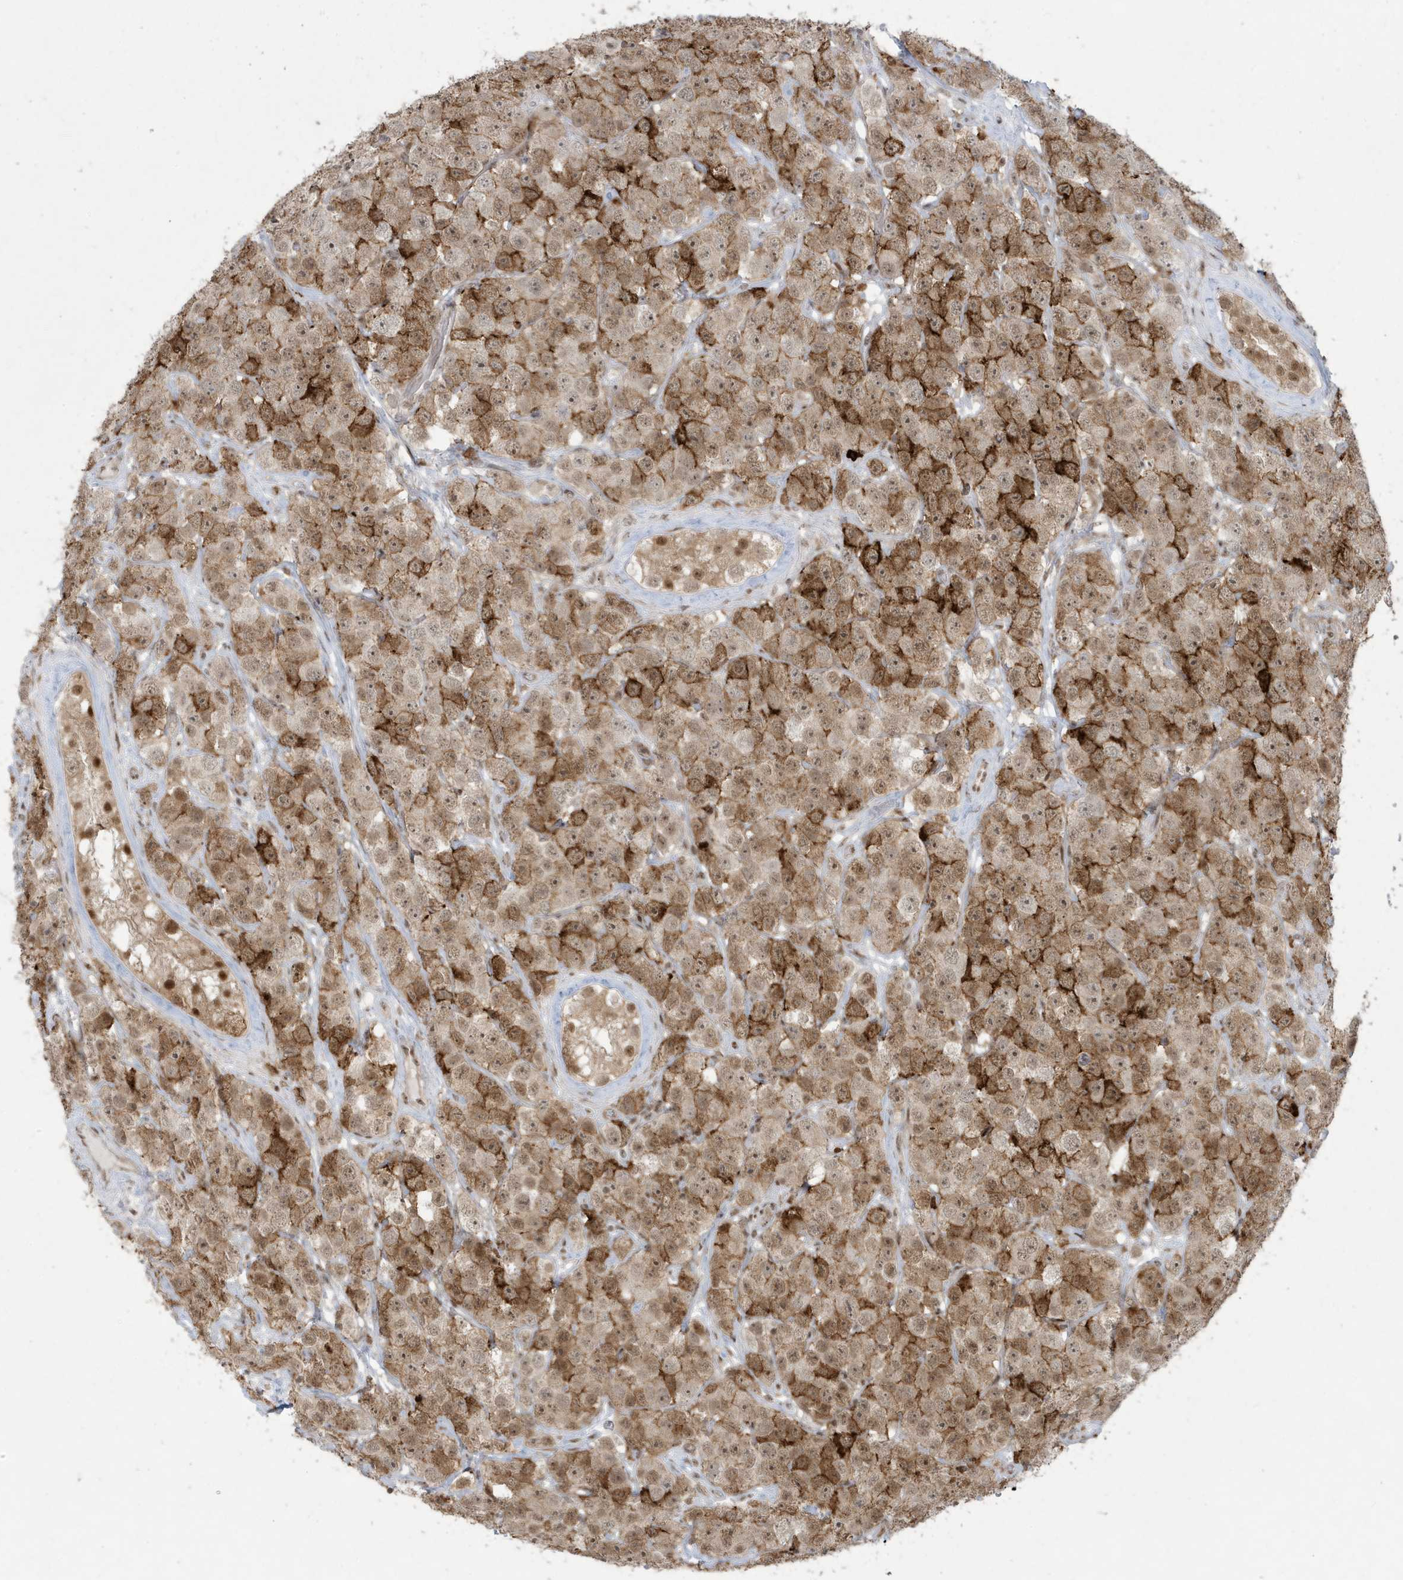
{"staining": {"intensity": "moderate", "quantity": ">75%", "location": "cytoplasmic/membranous,nuclear"}, "tissue": "testis cancer", "cell_type": "Tumor cells", "image_type": "cancer", "snomed": [{"axis": "morphology", "description": "Seminoma, NOS"}, {"axis": "topography", "description": "Testis"}], "caption": "Immunohistochemistry (IHC) staining of testis cancer (seminoma), which reveals medium levels of moderate cytoplasmic/membranous and nuclear positivity in approximately >75% of tumor cells indicating moderate cytoplasmic/membranous and nuclear protein expression. The staining was performed using DAB (brown) for protein detection and nuclei were counterstained in hematoxylin (blue).", "gene": "C1orf52", "patient": {"sex": "male", "age": 28}}